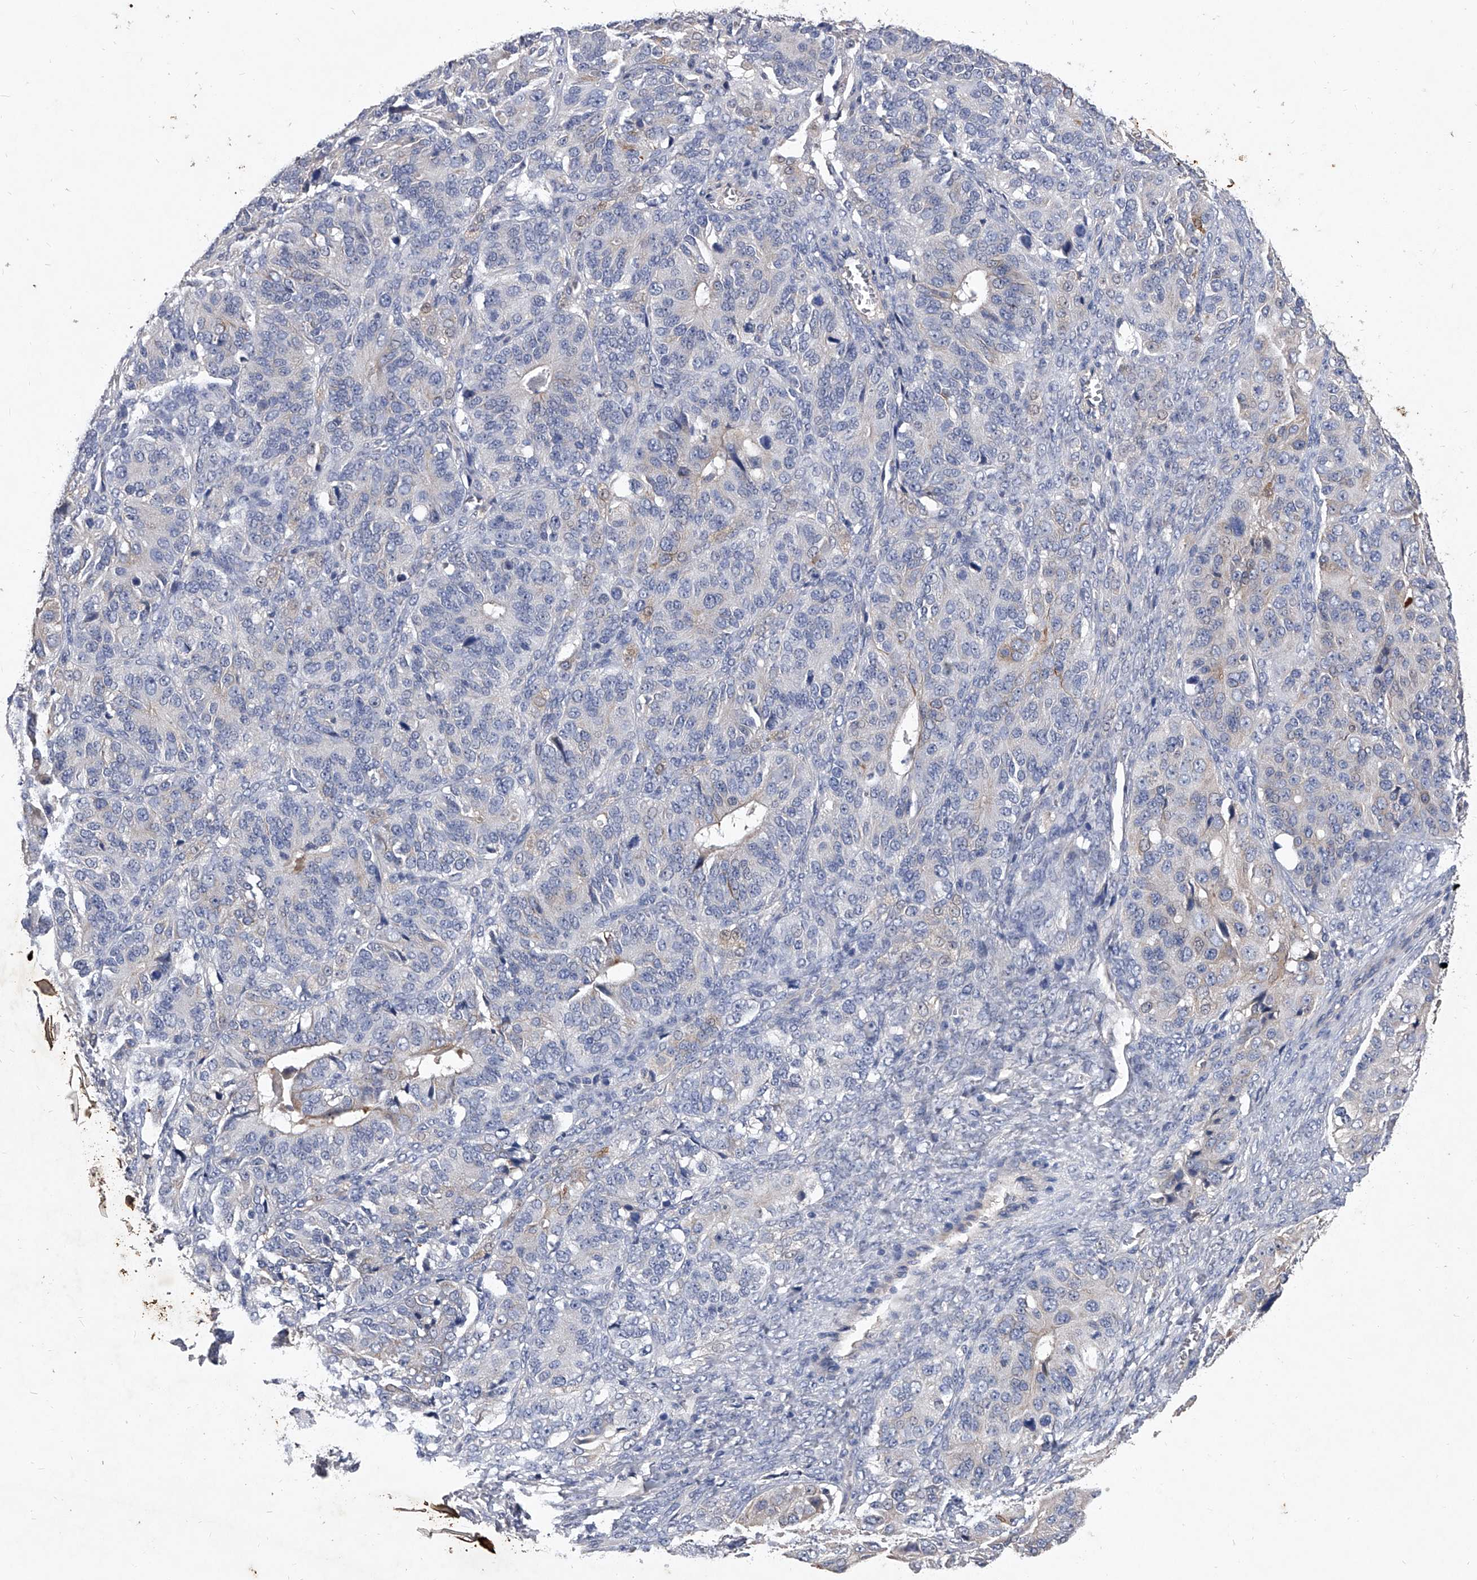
{"staining": {"intensity": "weak", "quantity": "<25%", "location": "cytoplasmic/membranous,nuclear"}, "tissue": "ovarian cancer", "cell_type": "Tumor cells", "image_type": "cancer", "snomed": [{"axis": "morphology", "description": "Carcinoma, endometroid"}, {"axis": "topography", "description": "Ovary"}], "caption": "This is an IHC micrograph of human endometroid carcinoma (ovarian). There is no expression in tumor cells.", "gene": "C5", "patient": {"sex": "female", "age": 51}}